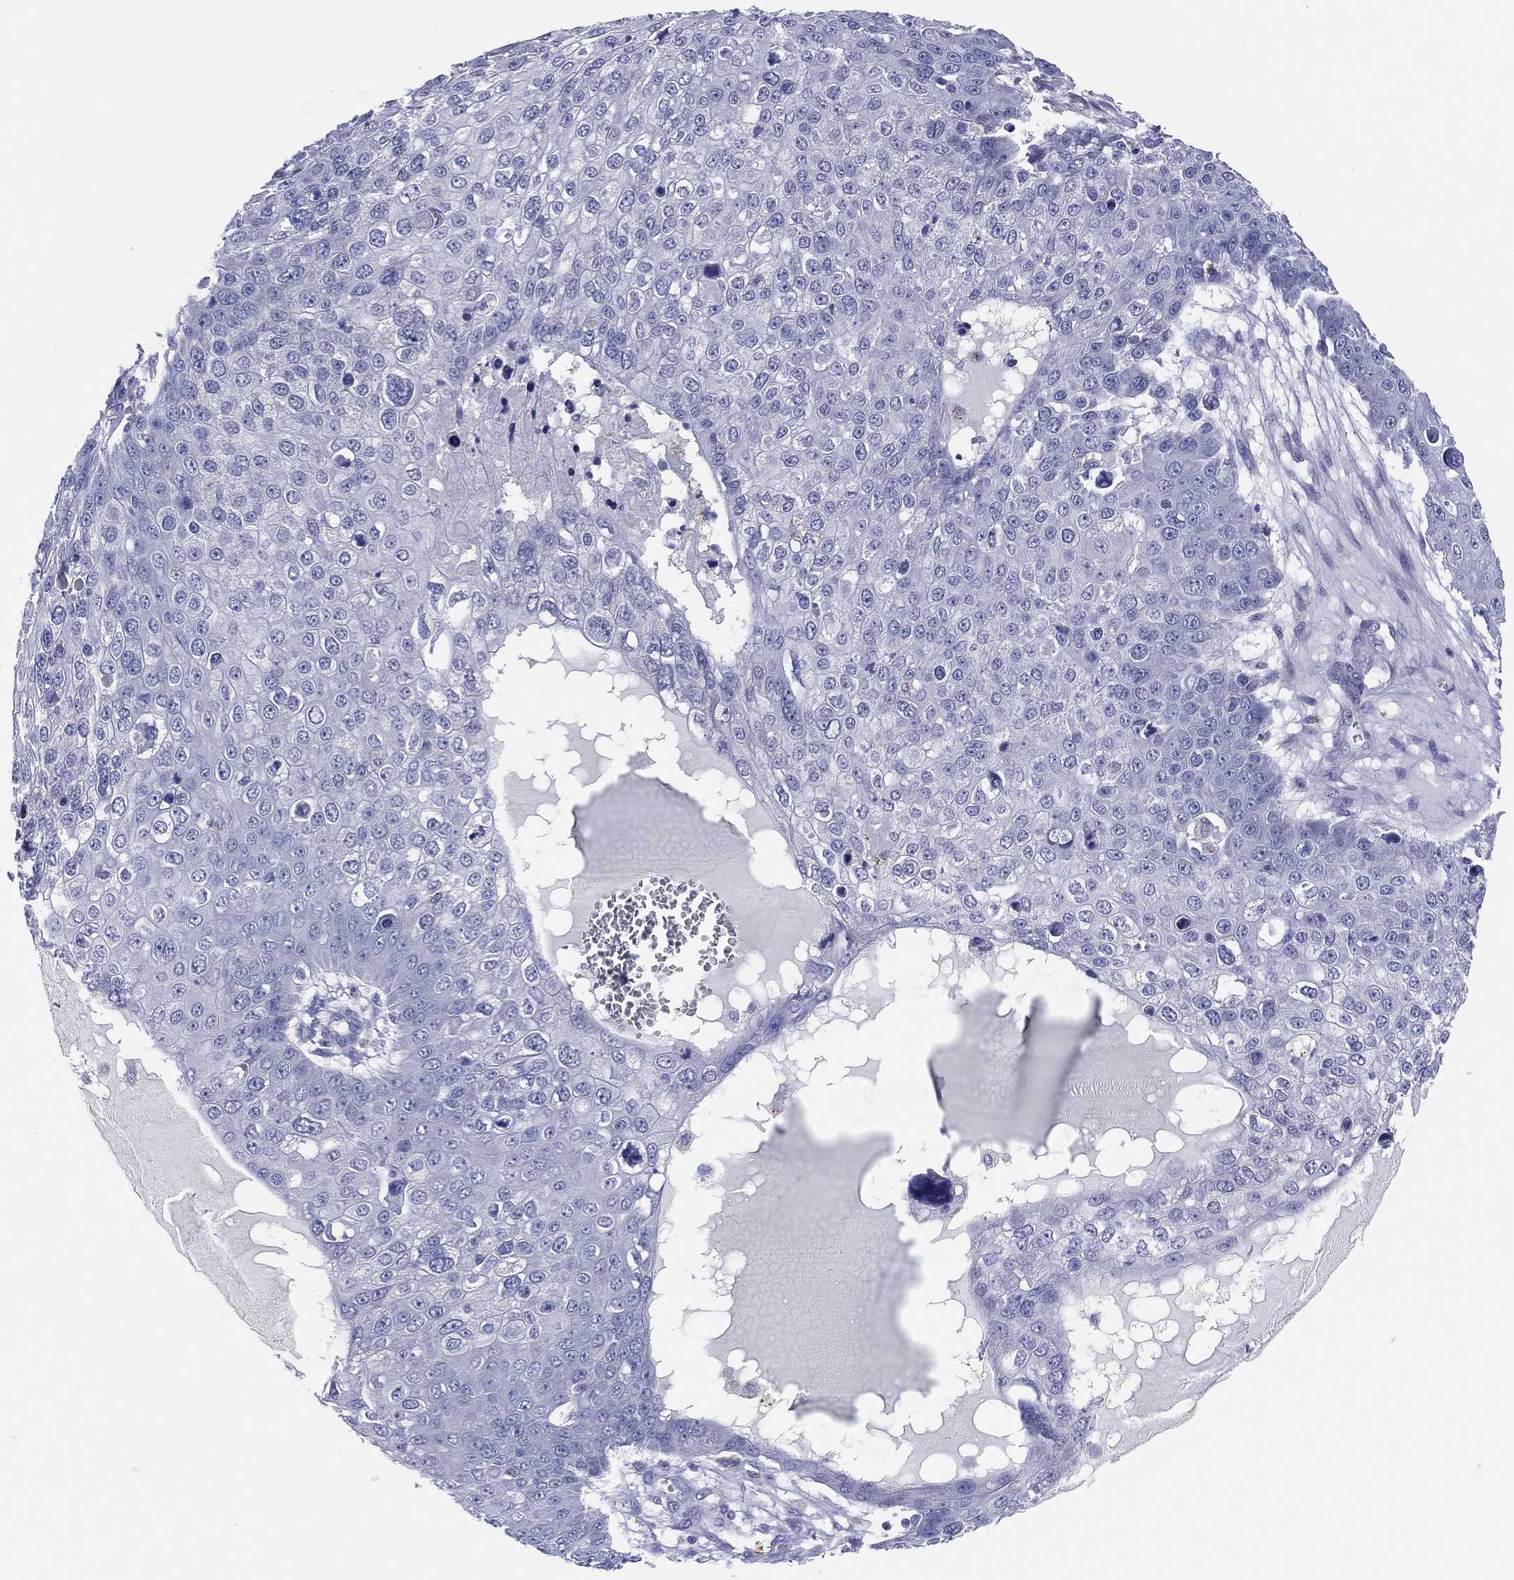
{"staining": {"intensity": "negative", "quantity": "none", "location": "none"}, "tissue": "skin cancer", "cell_type": "Tumor cells", "image_type": "cancer", "snomed": [{"axis": "morphology", "description": "Squamous cell carcinoma, NOS"}, {"axis": "topography", "description": "Skin"}], "caption": "Immunohistochemistry micrograph of neoplastic tissue: human skin cancer (squamous cell carcinoma) stained with DAB (3,3'-diaminobenzidine) displays no significant protein positivity in tumor cells.", "gene": "PLAC8", "patient": {"sex": "male", "age": 71}}